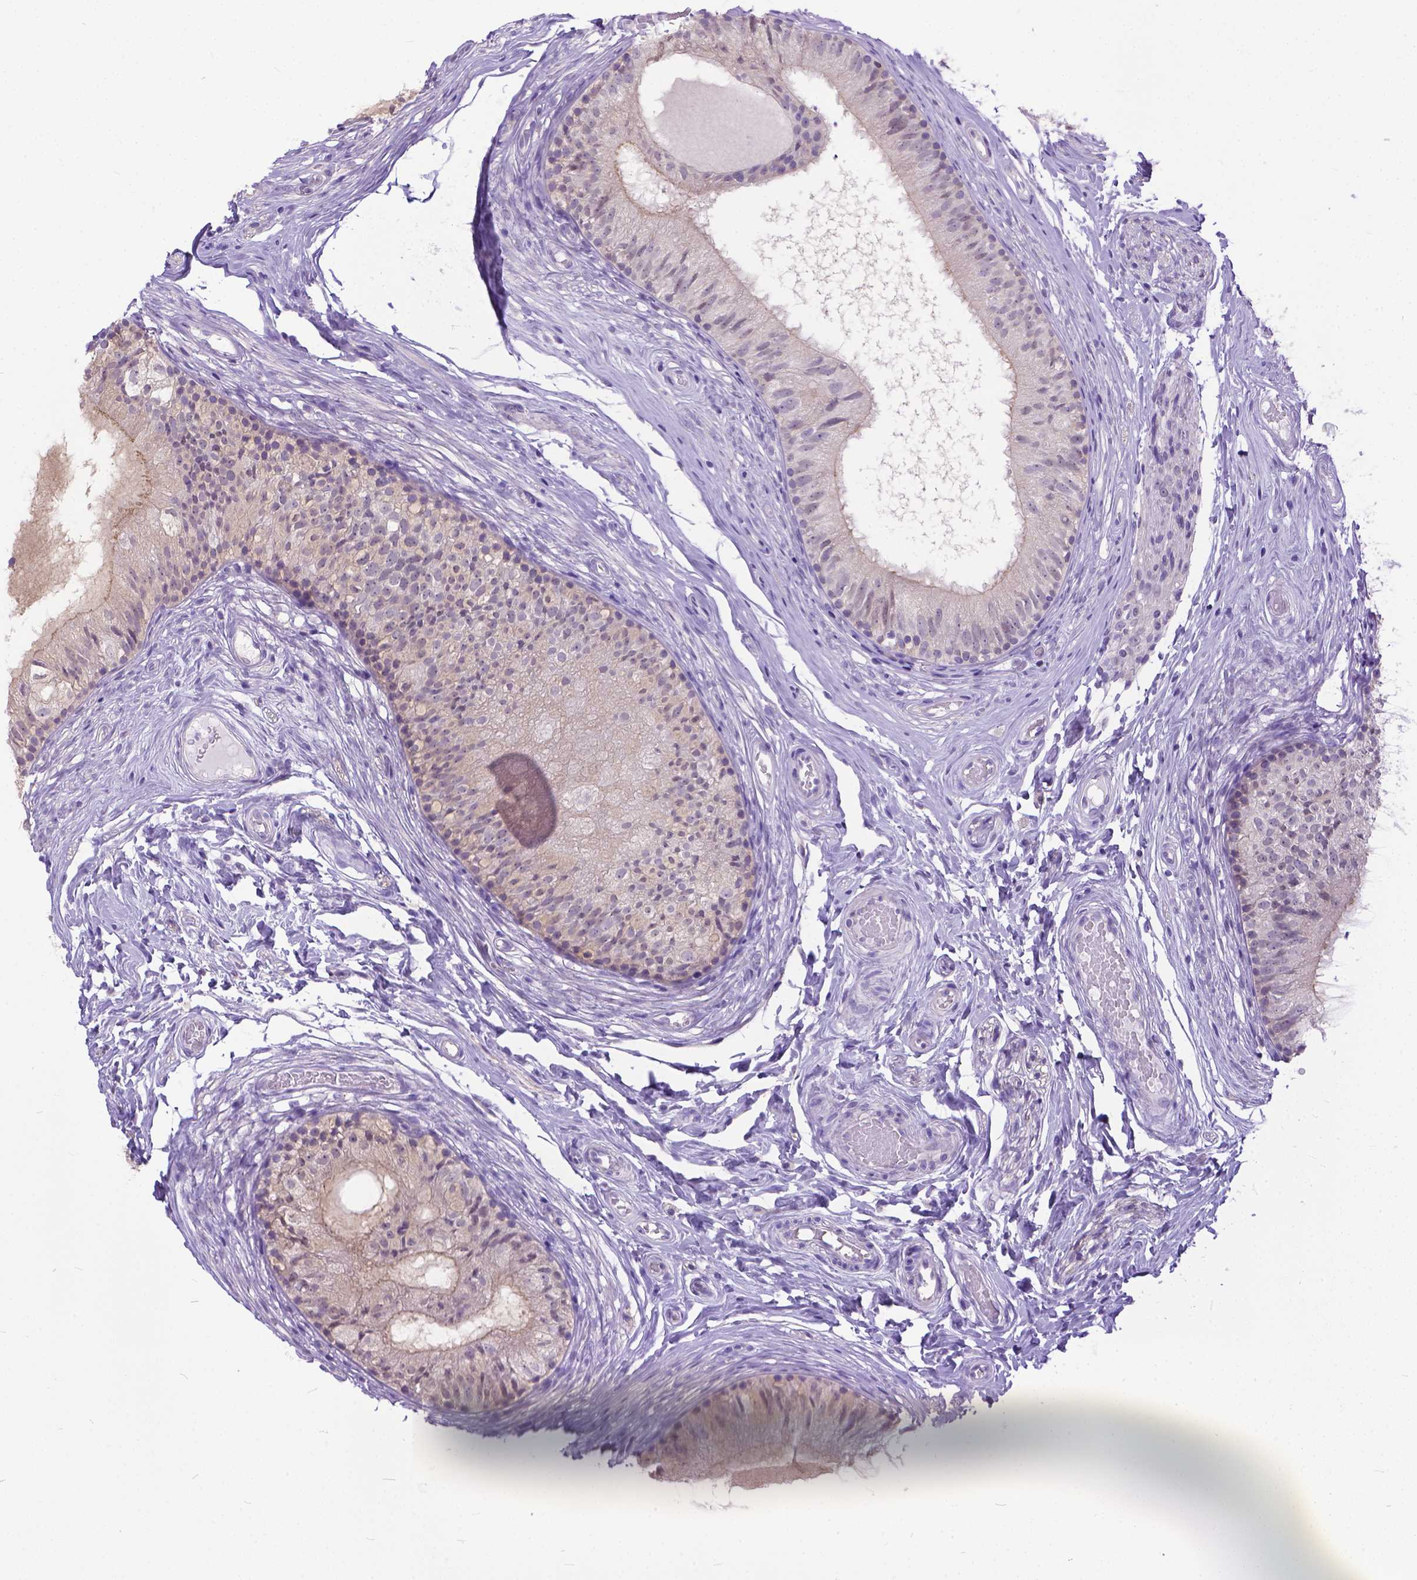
{"staining": {"intensity": "negative", "quantity": "none", "location": "none"}, "tissue": "epididymis", "cell_type": "Glandular cells", "image_type": "normal", "snomed": [{"axis": "morphology", "description": "Normal tissue, NOS"}, {"axis": "topography", "description": "Epididymis"}], "caption": "Glandular cells show no significant protein staining in unremarkable epididymis.", "gene": "TTLL6", "patient": {"sex": "male", "age": 29}}